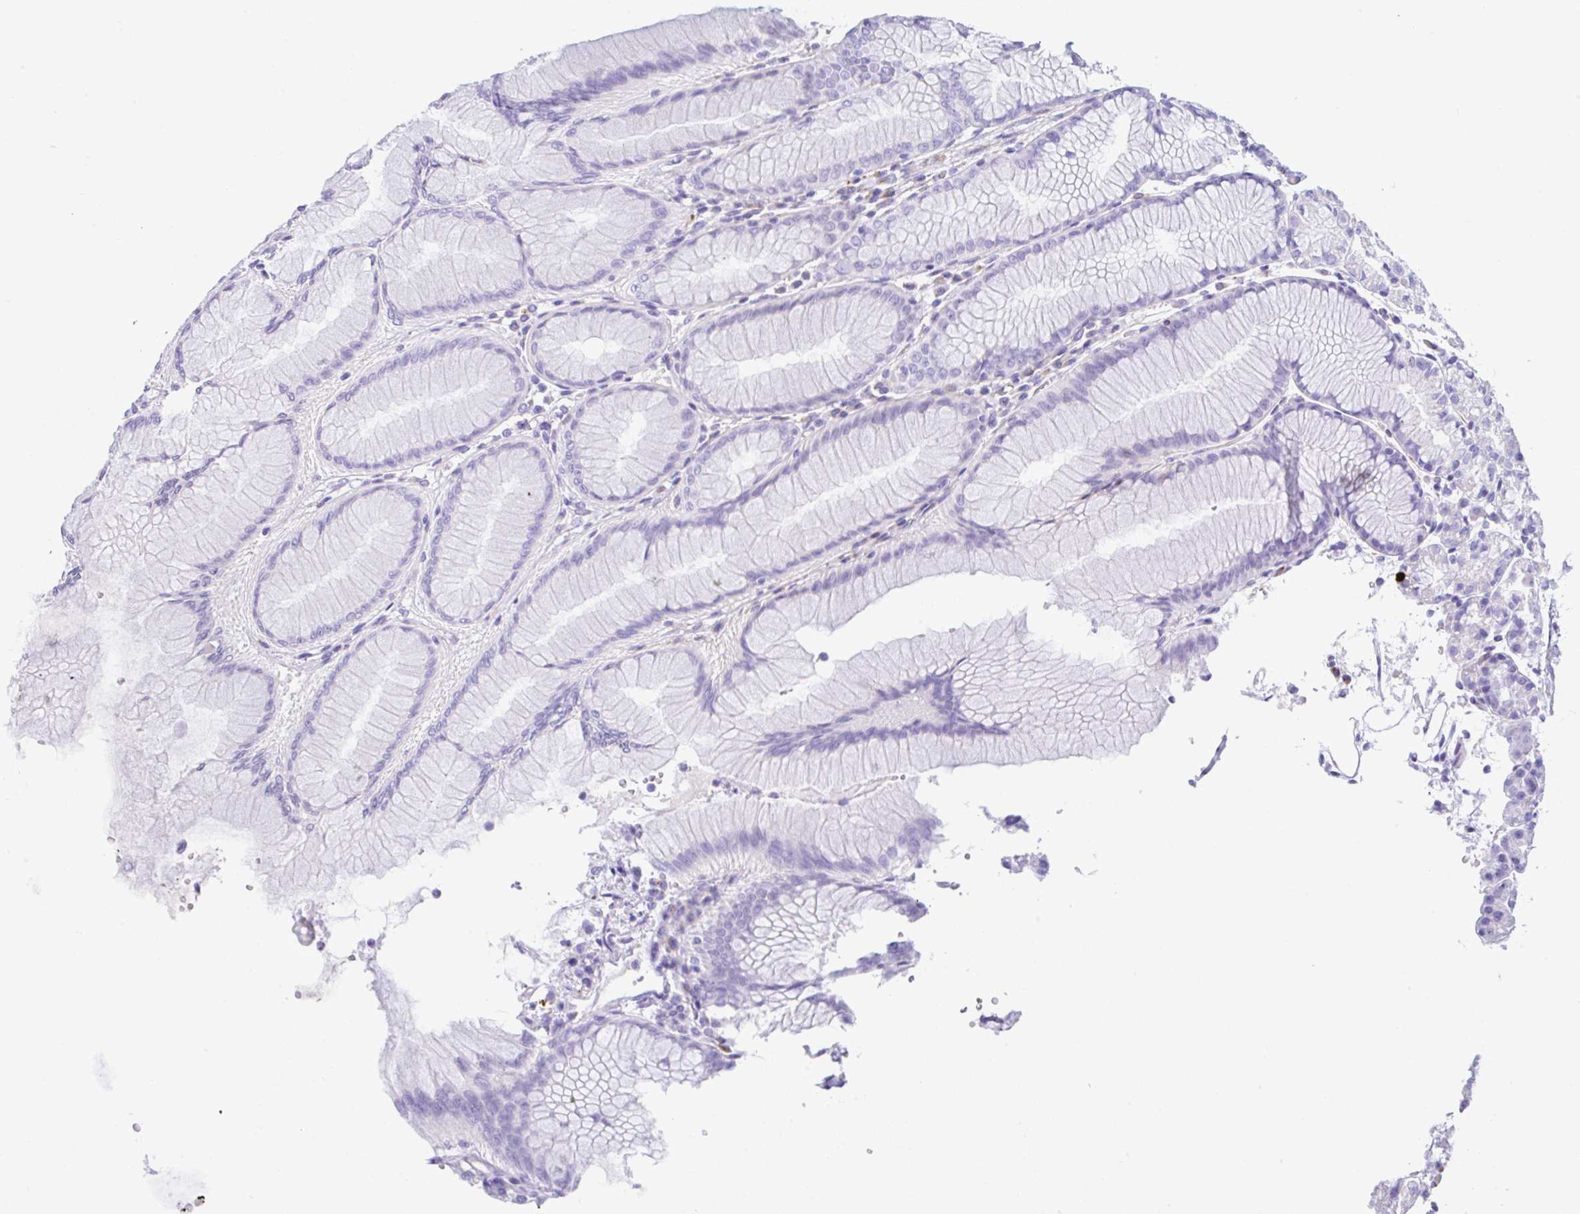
{"staining": {"intensity": "negative", "quantity": "none", "location": "none"}, "tissue": "stomach", "cell_type": "Glandular cells", "image_type": "normal", "snomed": [{"axis": "morphology", "description": "Normal tissue, NOS"}, {"axis": "topography", "description": "Stomach"}], "caption": "Immunohistochemical staining of normal human stomach demonstrates no significant expression in glandular cells. (Stains: DAB IHC with hematoxylin counter stain, Microscopy: brightfield microscopy at high magnification).", "gene": "NDUFAF8", "patient": {"sex": "female", "age": 57}}